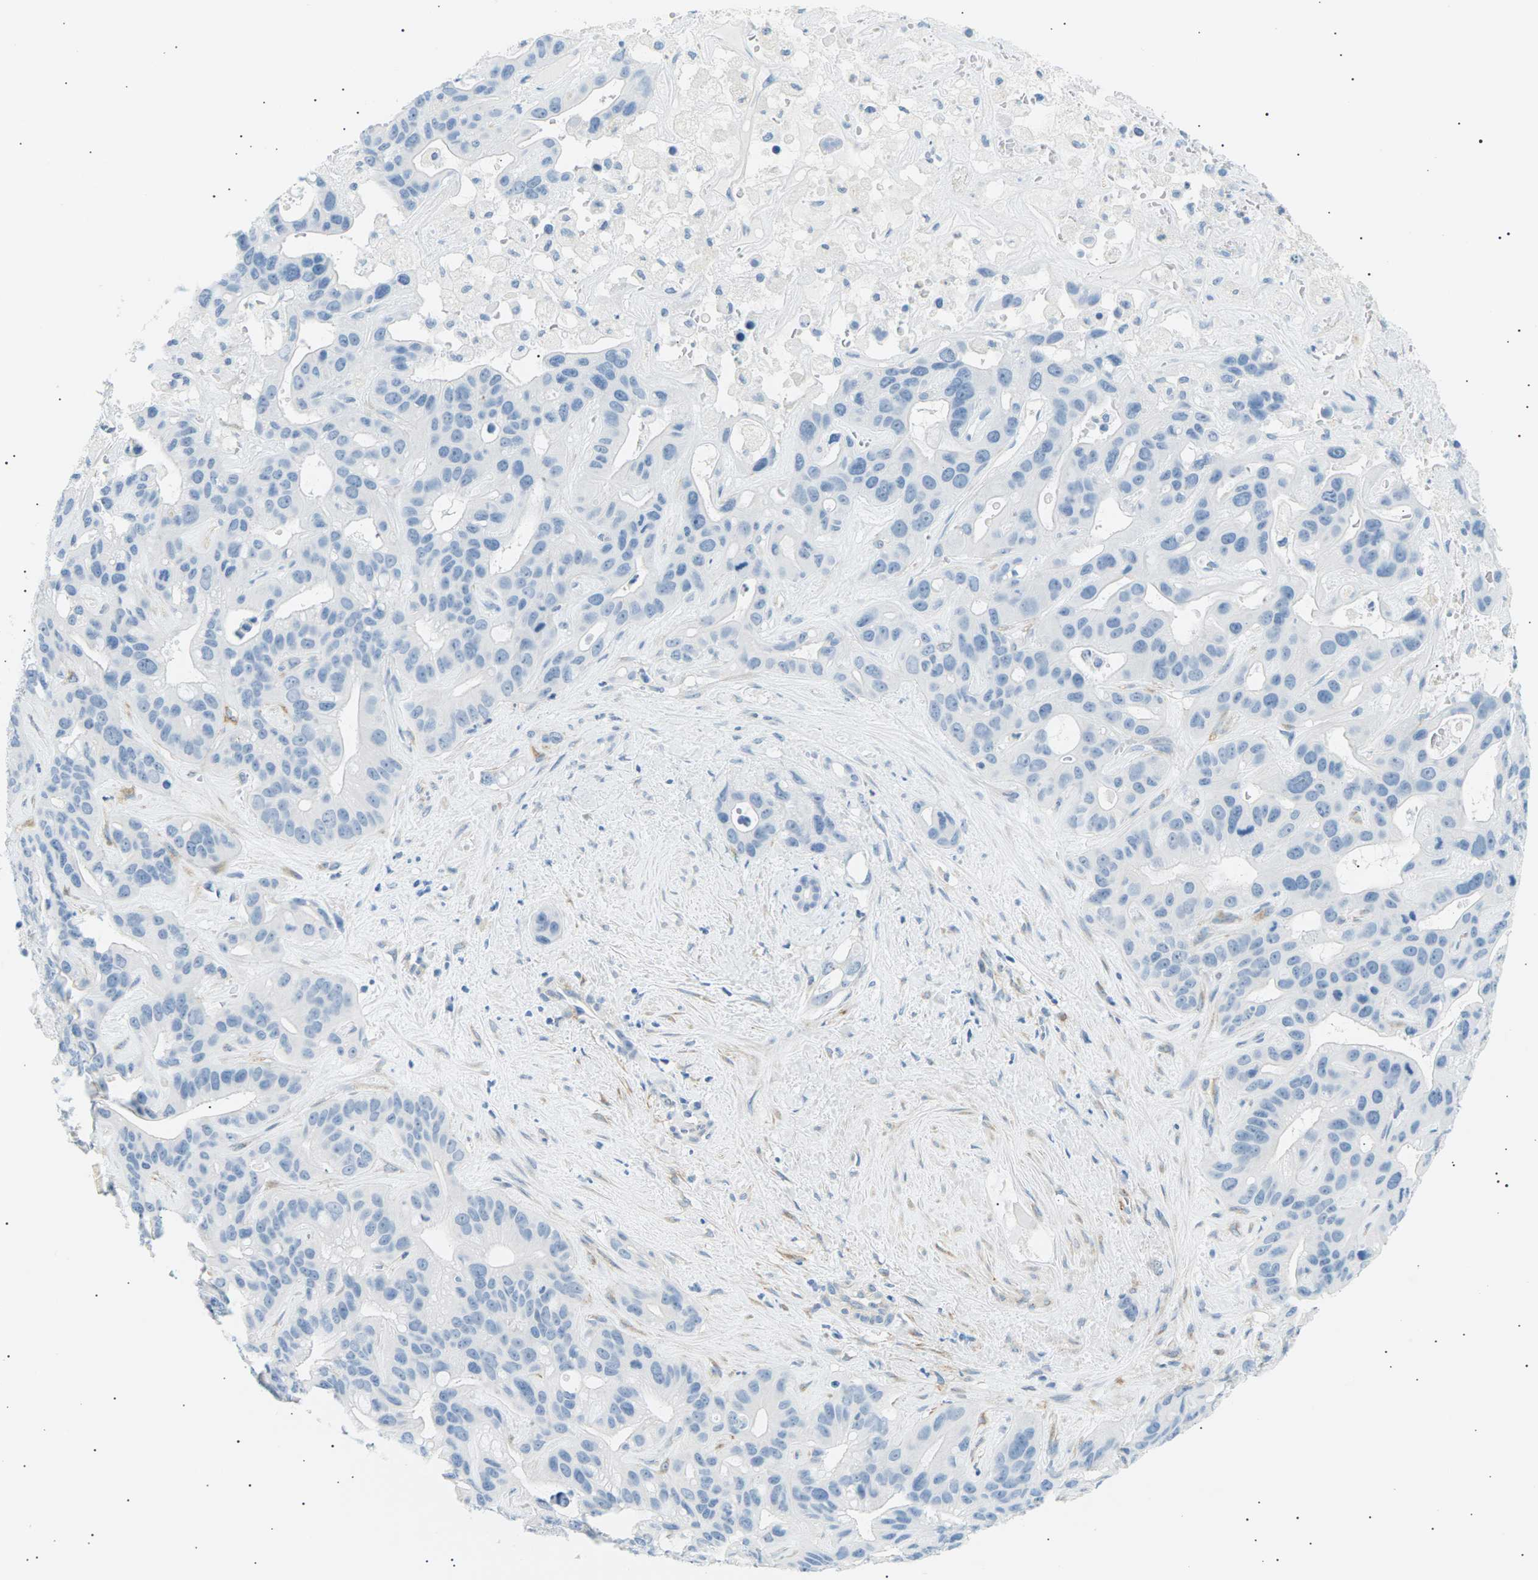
{"staining": {"intensity": "negative", "quantity": "none", "location": "none"}, "tissue": "liver cancer", "cell_type": "Tumor cells", "image_type": "cancer", "snomed": [{"axis": "morphology", "description": "Cholangiocarcinoma"}, {"axis": "topography", "description": "Liver"}], "caption": "High power microscopy photomicrograph of an immunohistochemistry (IHC) image of liver cancer (cholangiocarcinoma), revealing no significant staining in tumor cells. (Stains: DAB (3,3'-diaminobenzidine) IHC with hematoxylin counter stain, Microscopy: brightfield microscopy at high magnification).", "gene": "SEPTIN5", "patient": {"sex": "female", "age": 65}}